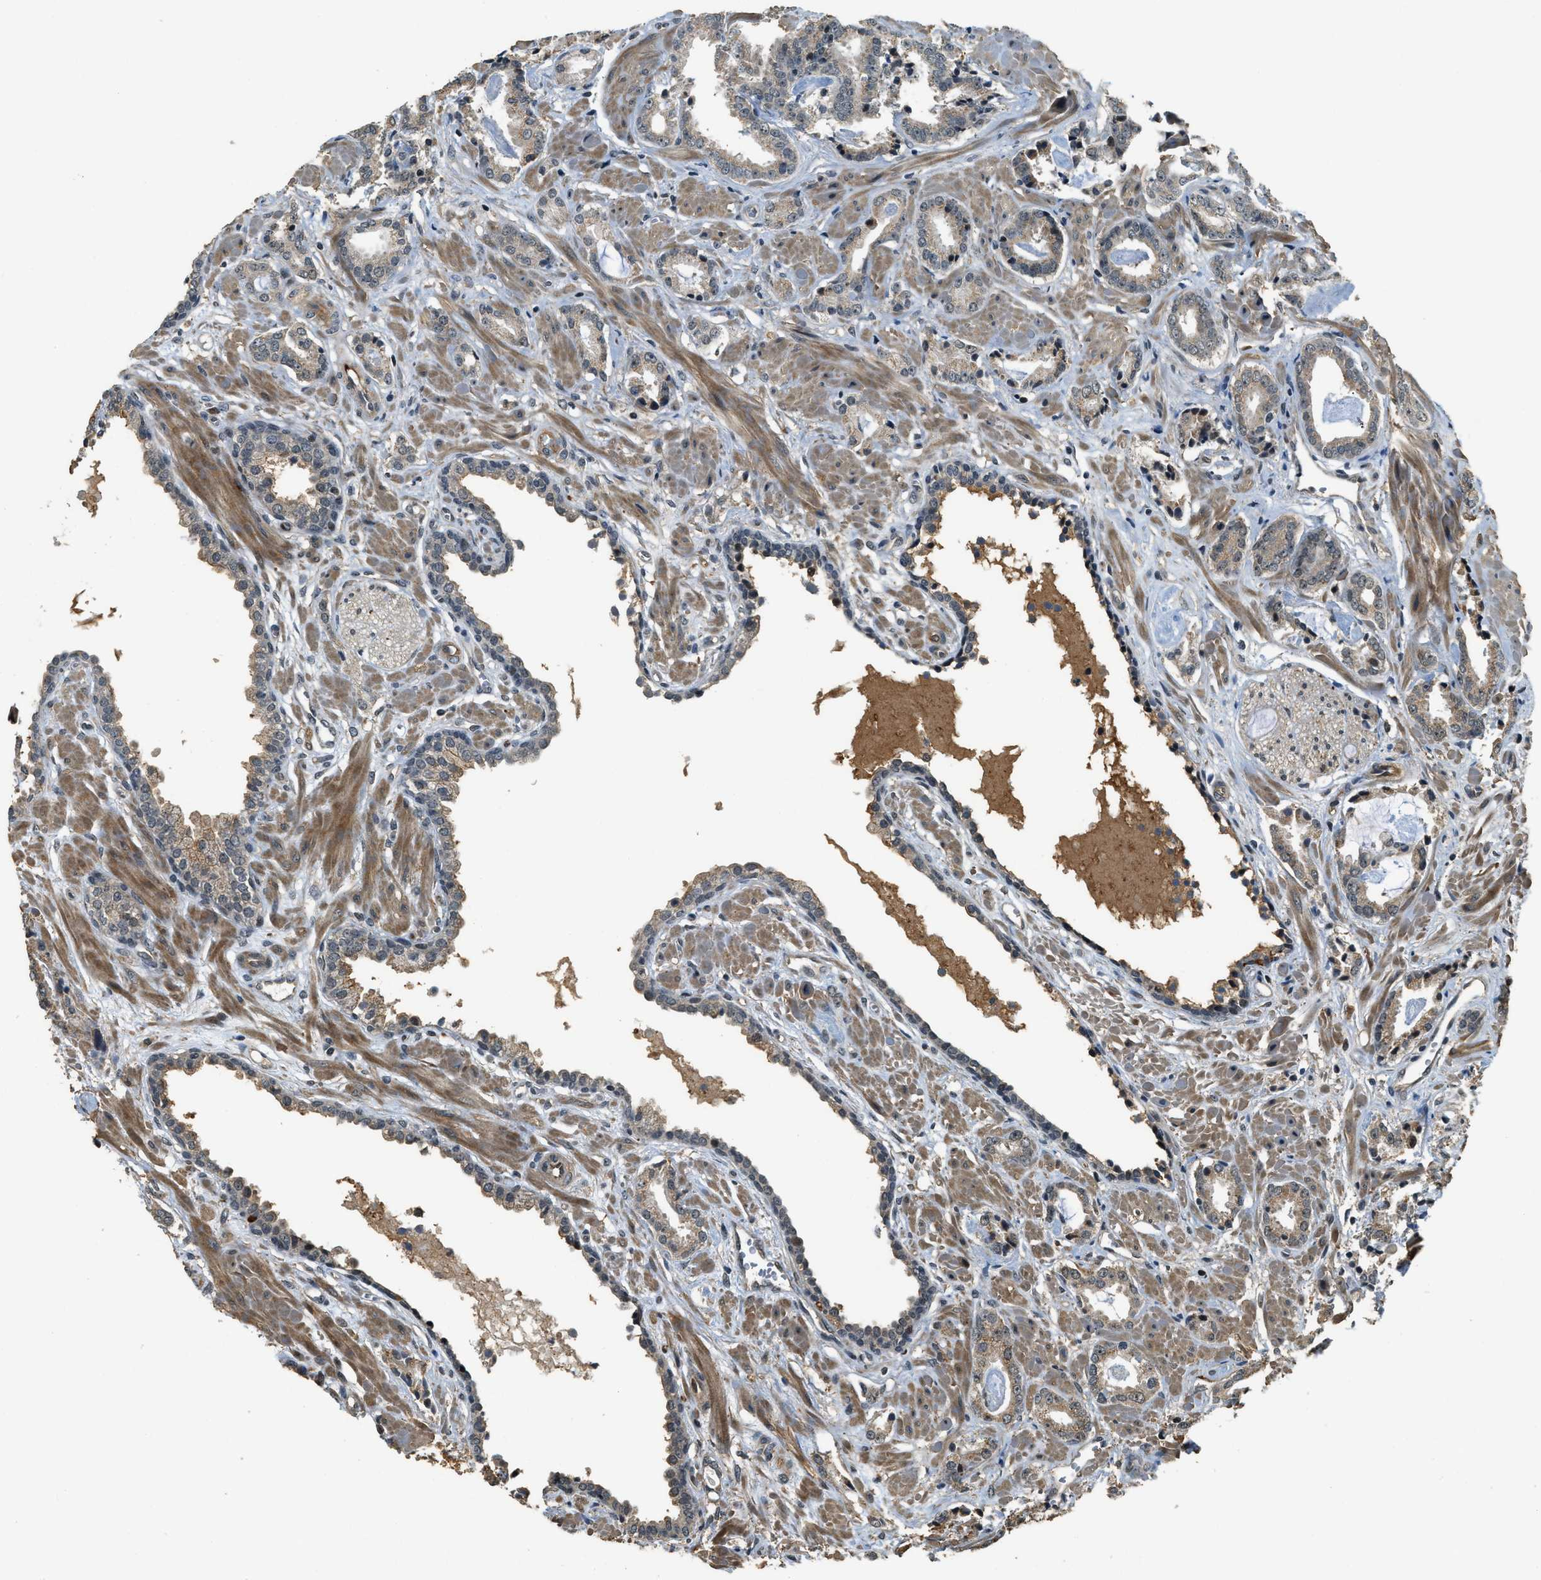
{"staining": {"intensity": "weak", "quantity": ">75%", "location": "cytoplasmic/membranous"}, "tissue": "prostate cancer", "cell_type": "Tumor cells", "image_type": "cancer", "snomed": [{"axis": "morphology", "description": "Adenocarcinoma, Low grade"}, {"axis": "topography", "description": "Prostate"}], "caption": "A micrograph of human prostate cancer (low-grade adenocarcinoma) stained for a protein displays weak cytoplasmic/membranous brown staining in tumor cells. The staining was performed using DAB, with brown indicating positive protein expression. Nuclei are stained blue with hematoxylin.", "gene": "MED21", "patient": {"sex": "male", "age": 53}}